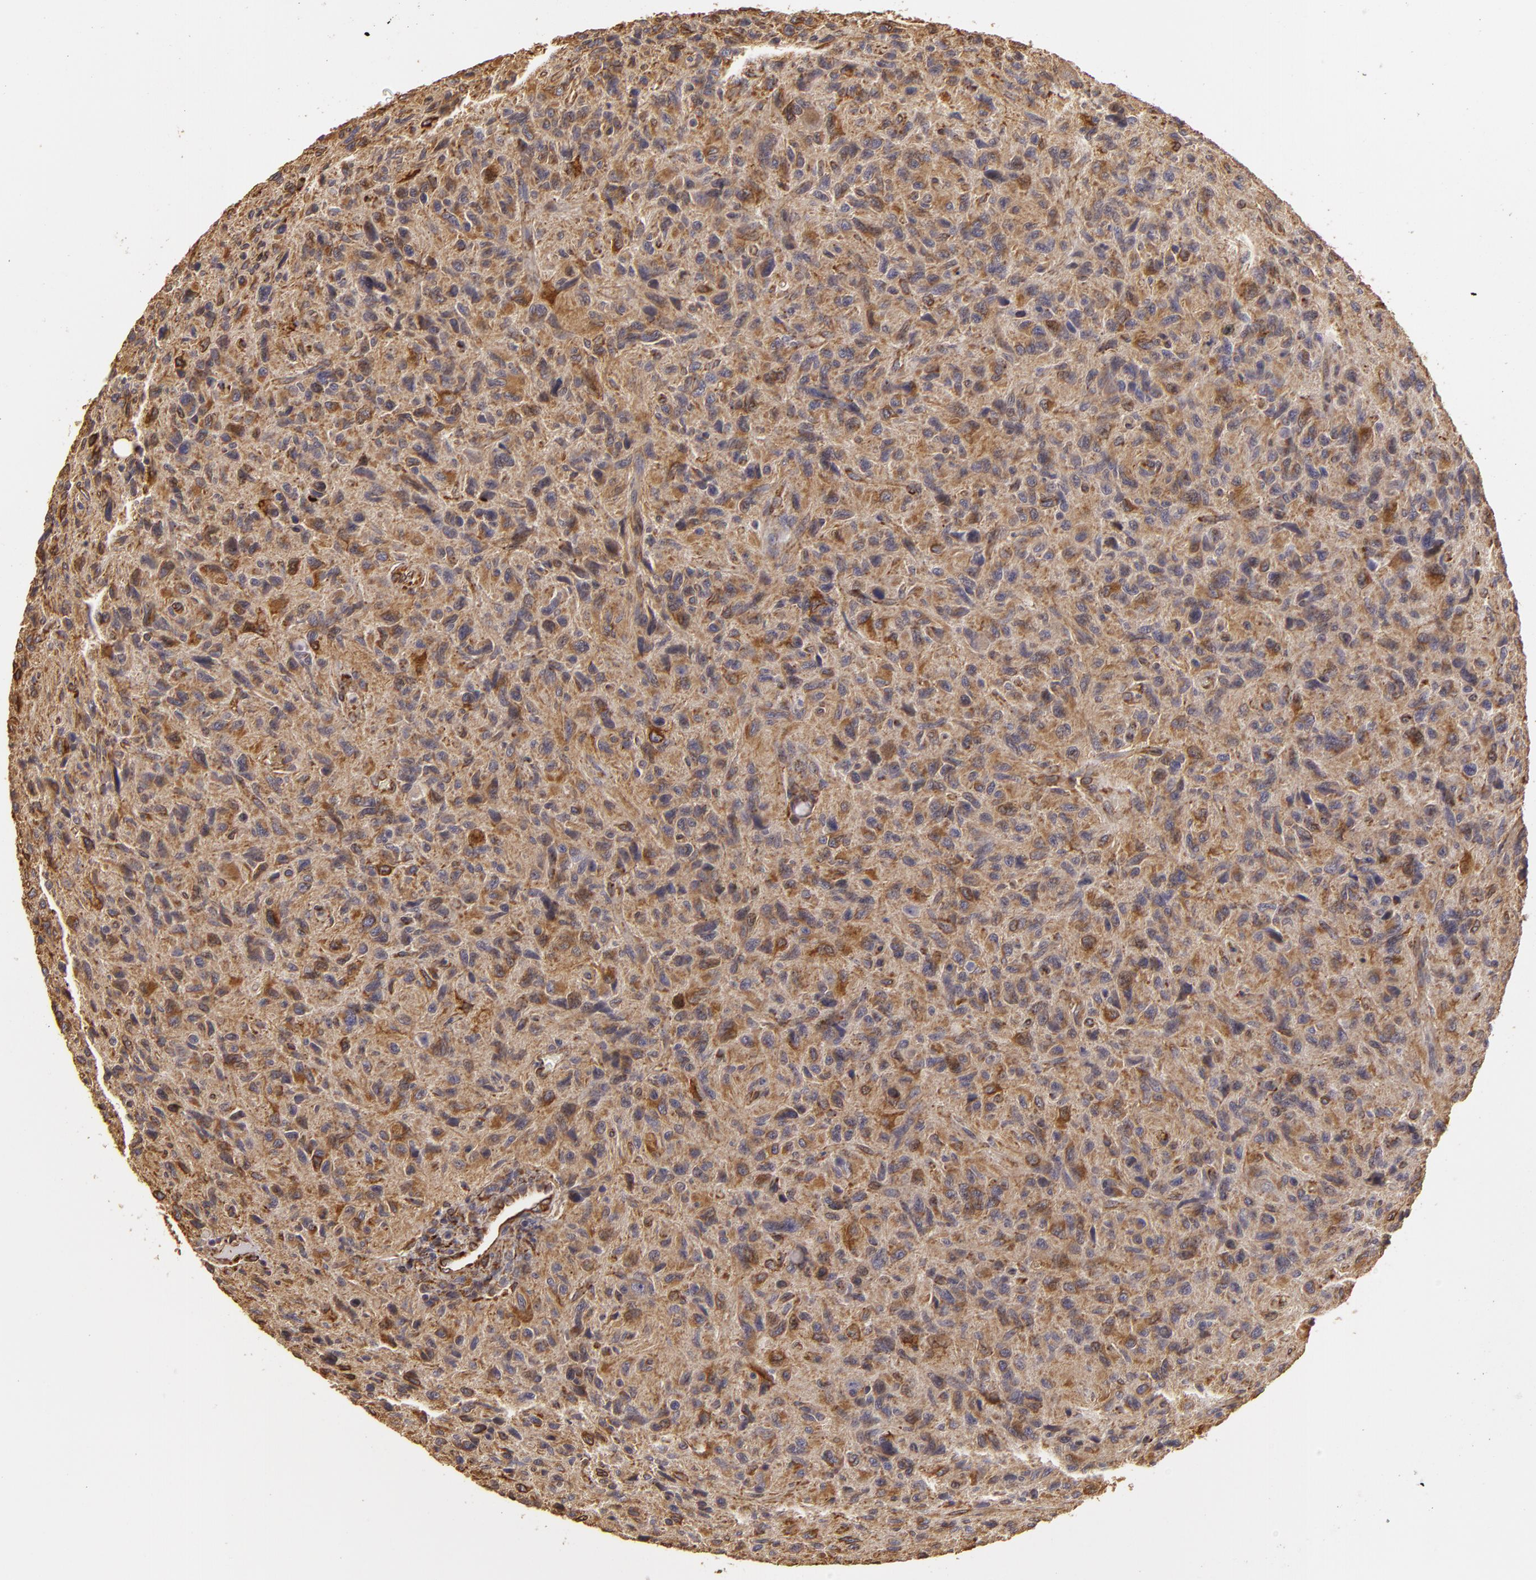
{"staining": {"intensity": "moderate", "quantity": ">75%", "location": "cytoplasmic/membranous"}, "tissue": "glioma", "cell_type": "Tumor cells", "image_type": "cancer", "snomed": [{"axis": "morphology", "description": "Glioma, malignant, High grade"}, {"axis": "topography", "description": "Brain"}], "caption": "Immunohistochemical staining of glioma shows moderate cytoplasmic/membranous protein staining in about >75% of tumor cells. (DAB = brown stain, brightfield microscopy at high magnification).", "gene": "CYB5R3", "patient": {"sex": "female", "age": 60}}